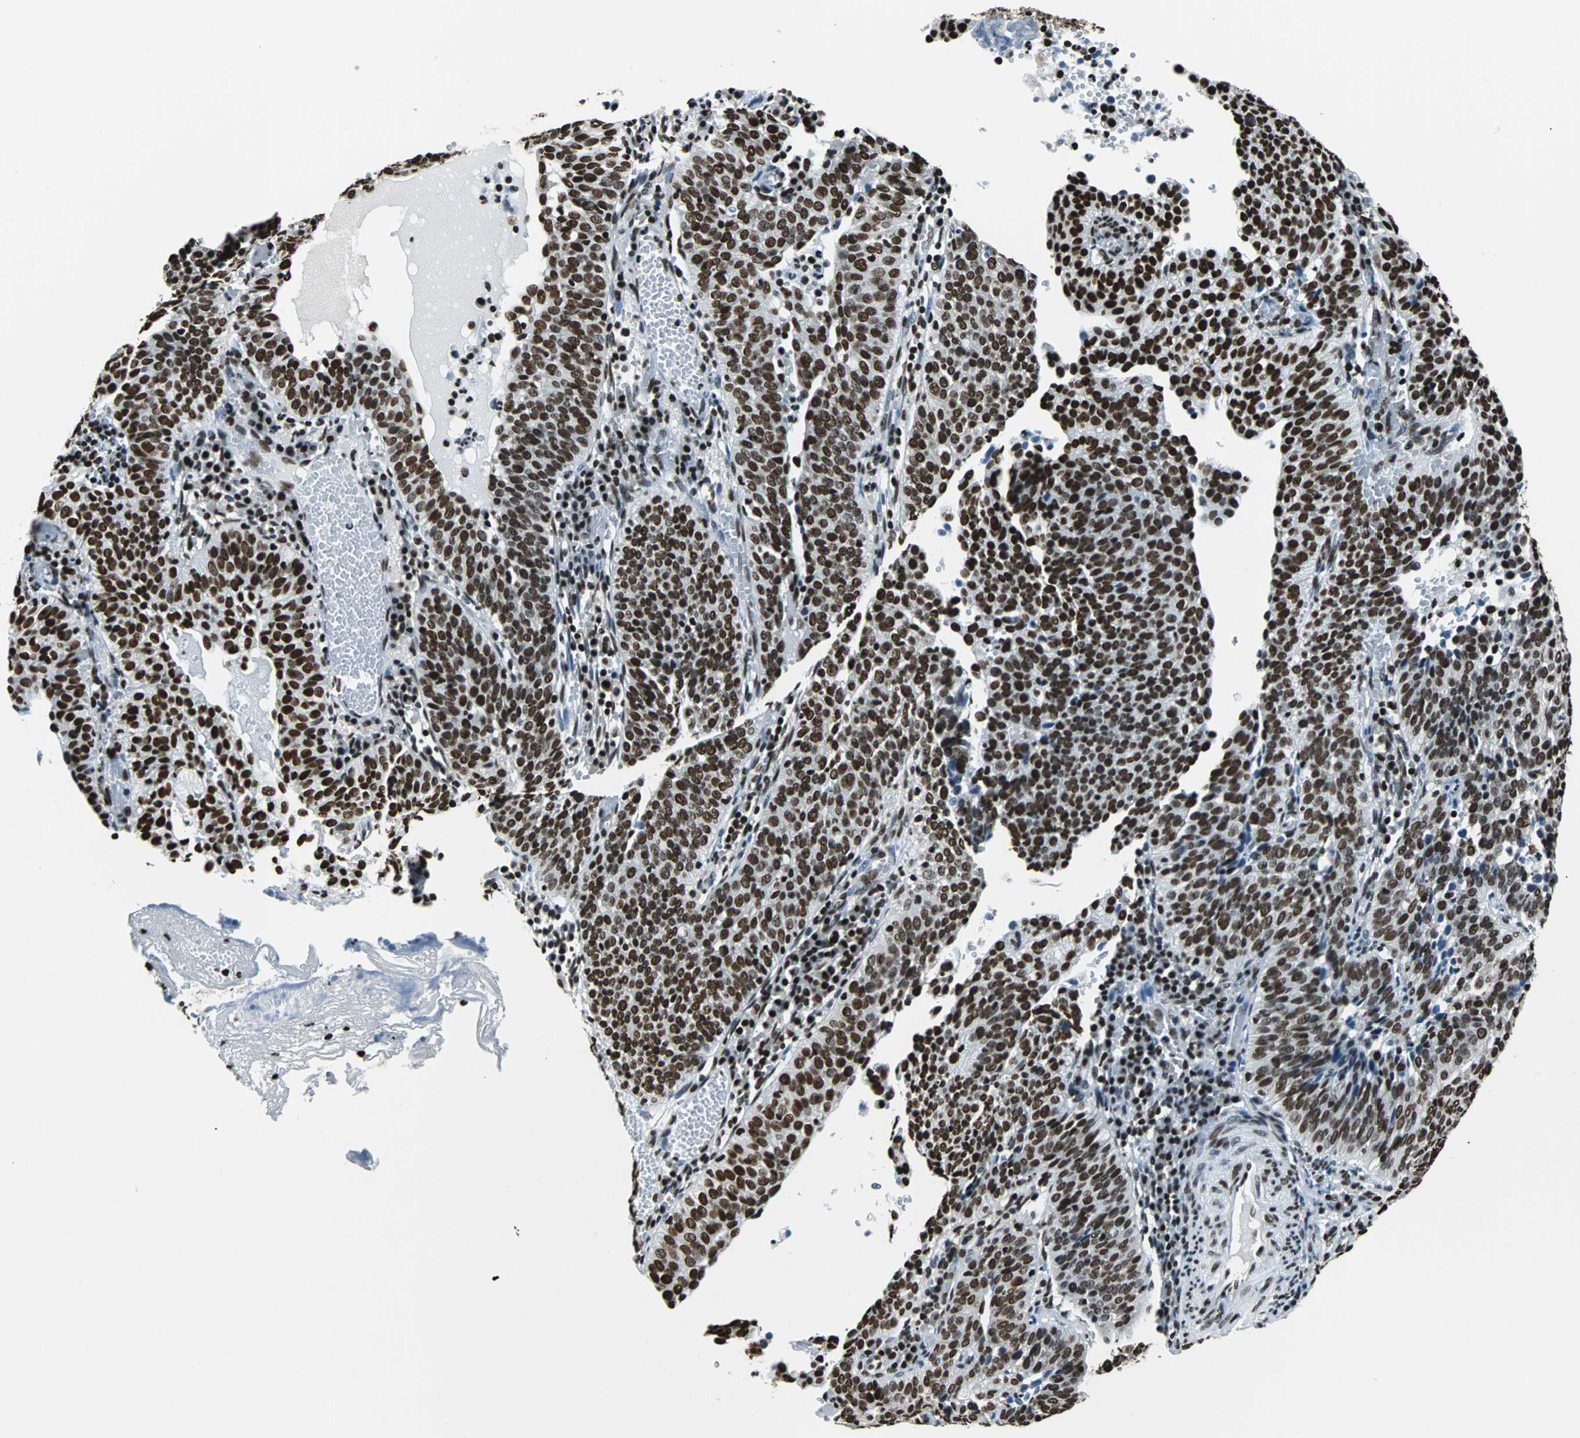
{"staining": {"intensity": "strong", "quantity": ">75%", "location": "nuclear"}, "tissue": "cervical cancer", "cell_type": "Tumor cells", "image_type": "cancer", "snomed": [{"axis": "morphology", "description": "Squamous cell carcinoma, NOS"}, {"axis": "topography", "description": "Cervix"}], "caption": "Immunohistochemical staining of squamous cell carcinoma (cervical) exhibits high levels of strong nuclear expression in about >75% of tumor cells.", "gene": "FUBP1", "patient": {"sex": "female", "age": 39}}